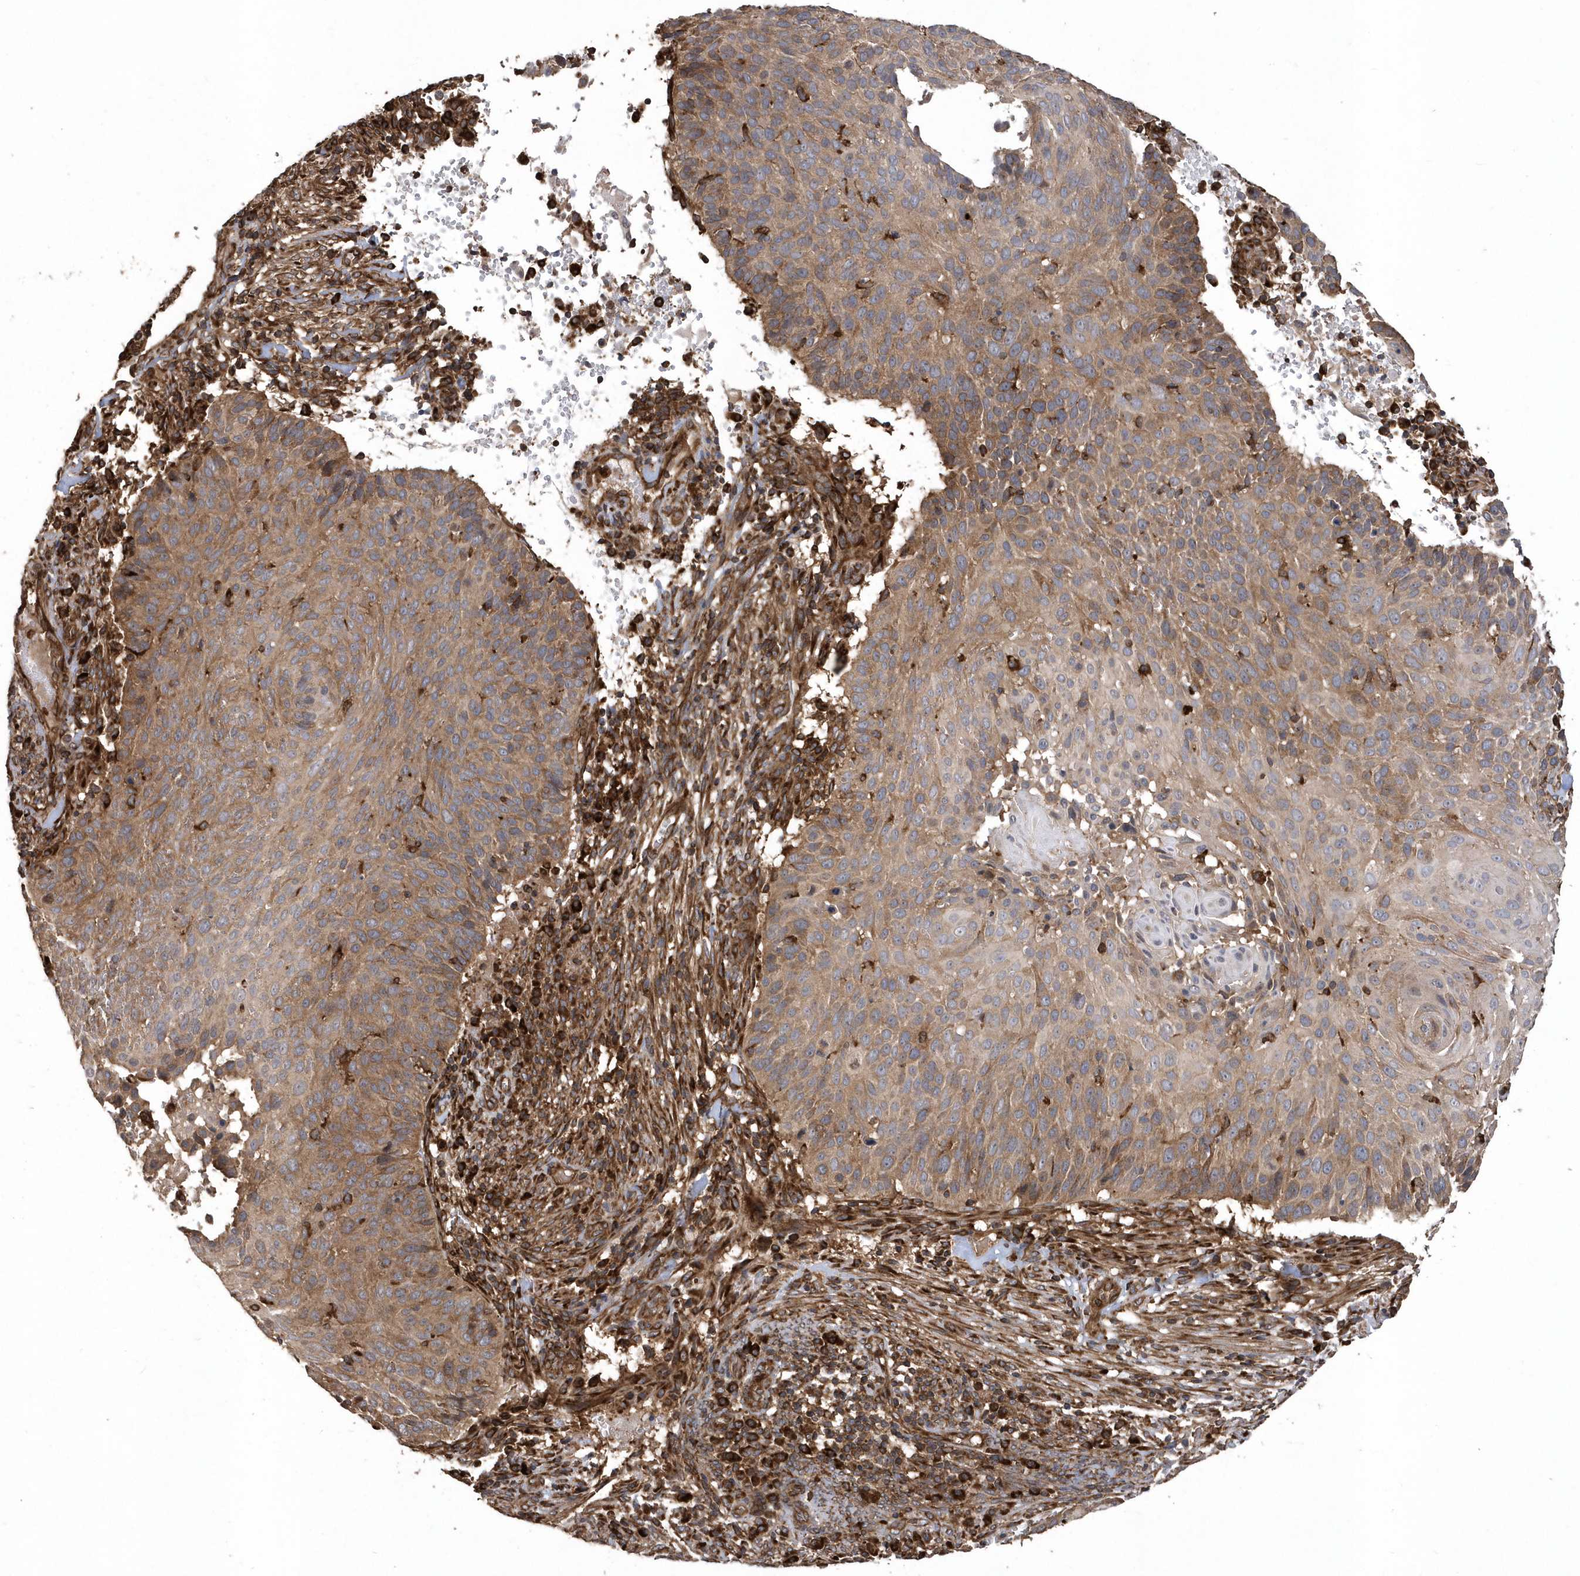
{"staining": {"intensity": "moderate", "quantity": ">75%", "location": "cytoplasmic/membranous"}, "tissue": "cervical cancer", "cell_type": "Tumor cells", "image_type": "cancer", "snomed": [{"axis": "morphology", "description": "Squamous cell carcinoma, NOS"}, {"axis": "topography", "description": "Cervix"}], "caption": "Immunohistochemical staining of cervical squamous cell carcinoma displays medium levels of moderate cytoplasmic/membranous positivity in about >75% of tumor cells. (Brightfield microscopy of DAB IHC at high magnification).", "gene": "WASHC5", "patient": {"sex": "female", "age": 74}}